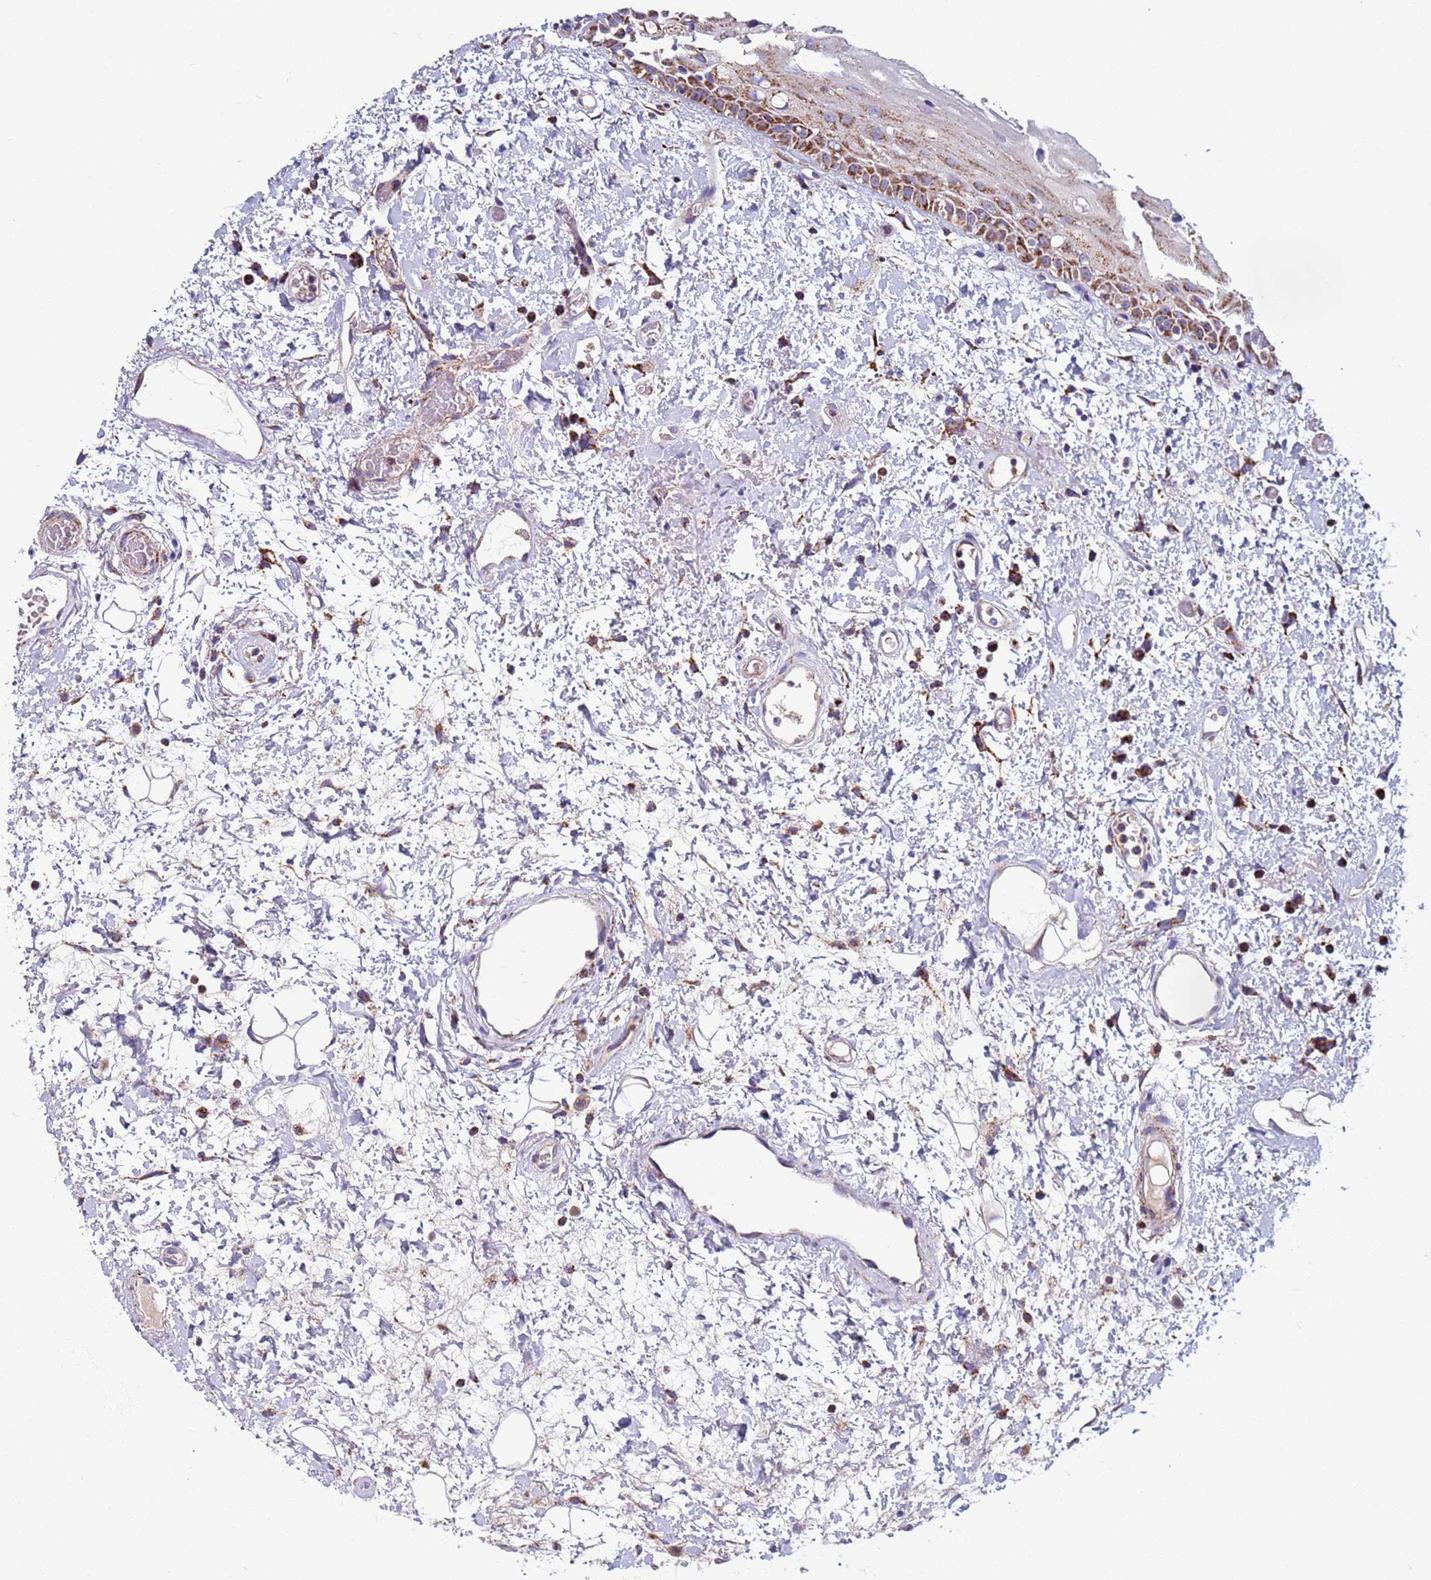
{"staining": {"intensity": "strong", "quantity": "25%-75%", "location": "cytoplasmic/membranous"}, "tissue": "oral mucosa", "cell_type": "Squamous epithelial cells", "image_type": "normal", "snomed": [{"axis": "morphology", "description": "Normal tissue, NOS"}, {"axis": "topography", "description": "Oral tissue"}], "caption": "Immunohistochemical staining of normal human oral mucosa shows strong cytoplasmic/membranous protein staining in approximately 25%-75% of squamous epithelial cells. (IHC, brightfield microscopy, high magnification).", "gene": "ZBTB39", "patient": {"sex": "female", "age": 76}}